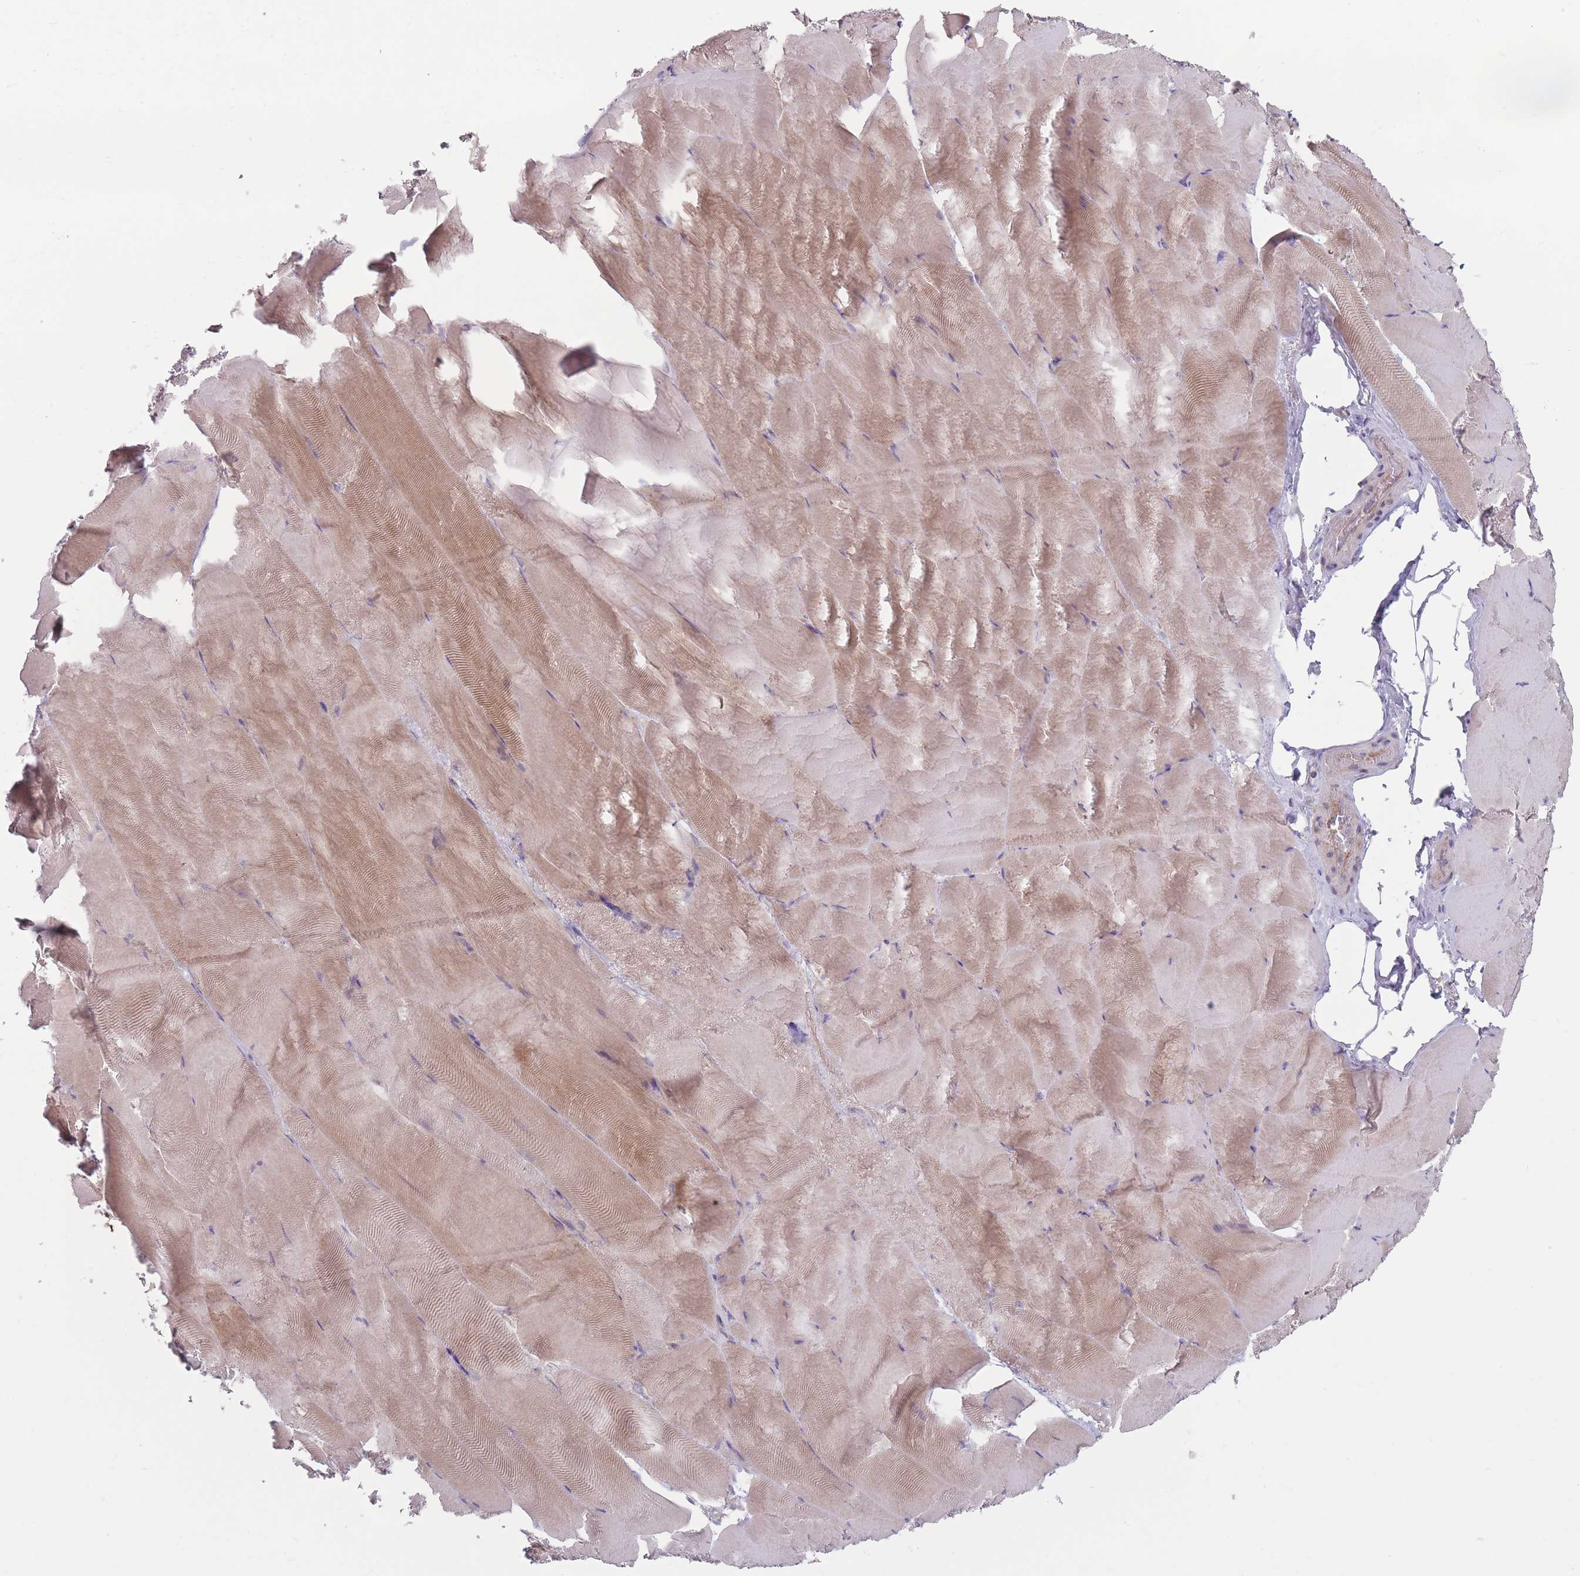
{"staining": {"intensity": "moderate", "quantity": "25%-75%", "location": "cytoplasmic/membranous"}, "tissue": "skeletal muscle", "cell_type": "Myocytes", "image_type": "normal", "snomed": [{"axis": "morphology", "description": "Normal tissue, NOS"}, {"axis": "topography", "description": "Skeletal muscle"}], "caption": "About 25%-75% of myocytes in benign human skeletal muscle display moderate cytoplasmic/membranous protein expression as visualized by brown immunohistochemical staining.", "gene": "HSBP1L1", "patient": {"sex": "female", "age": 64}}